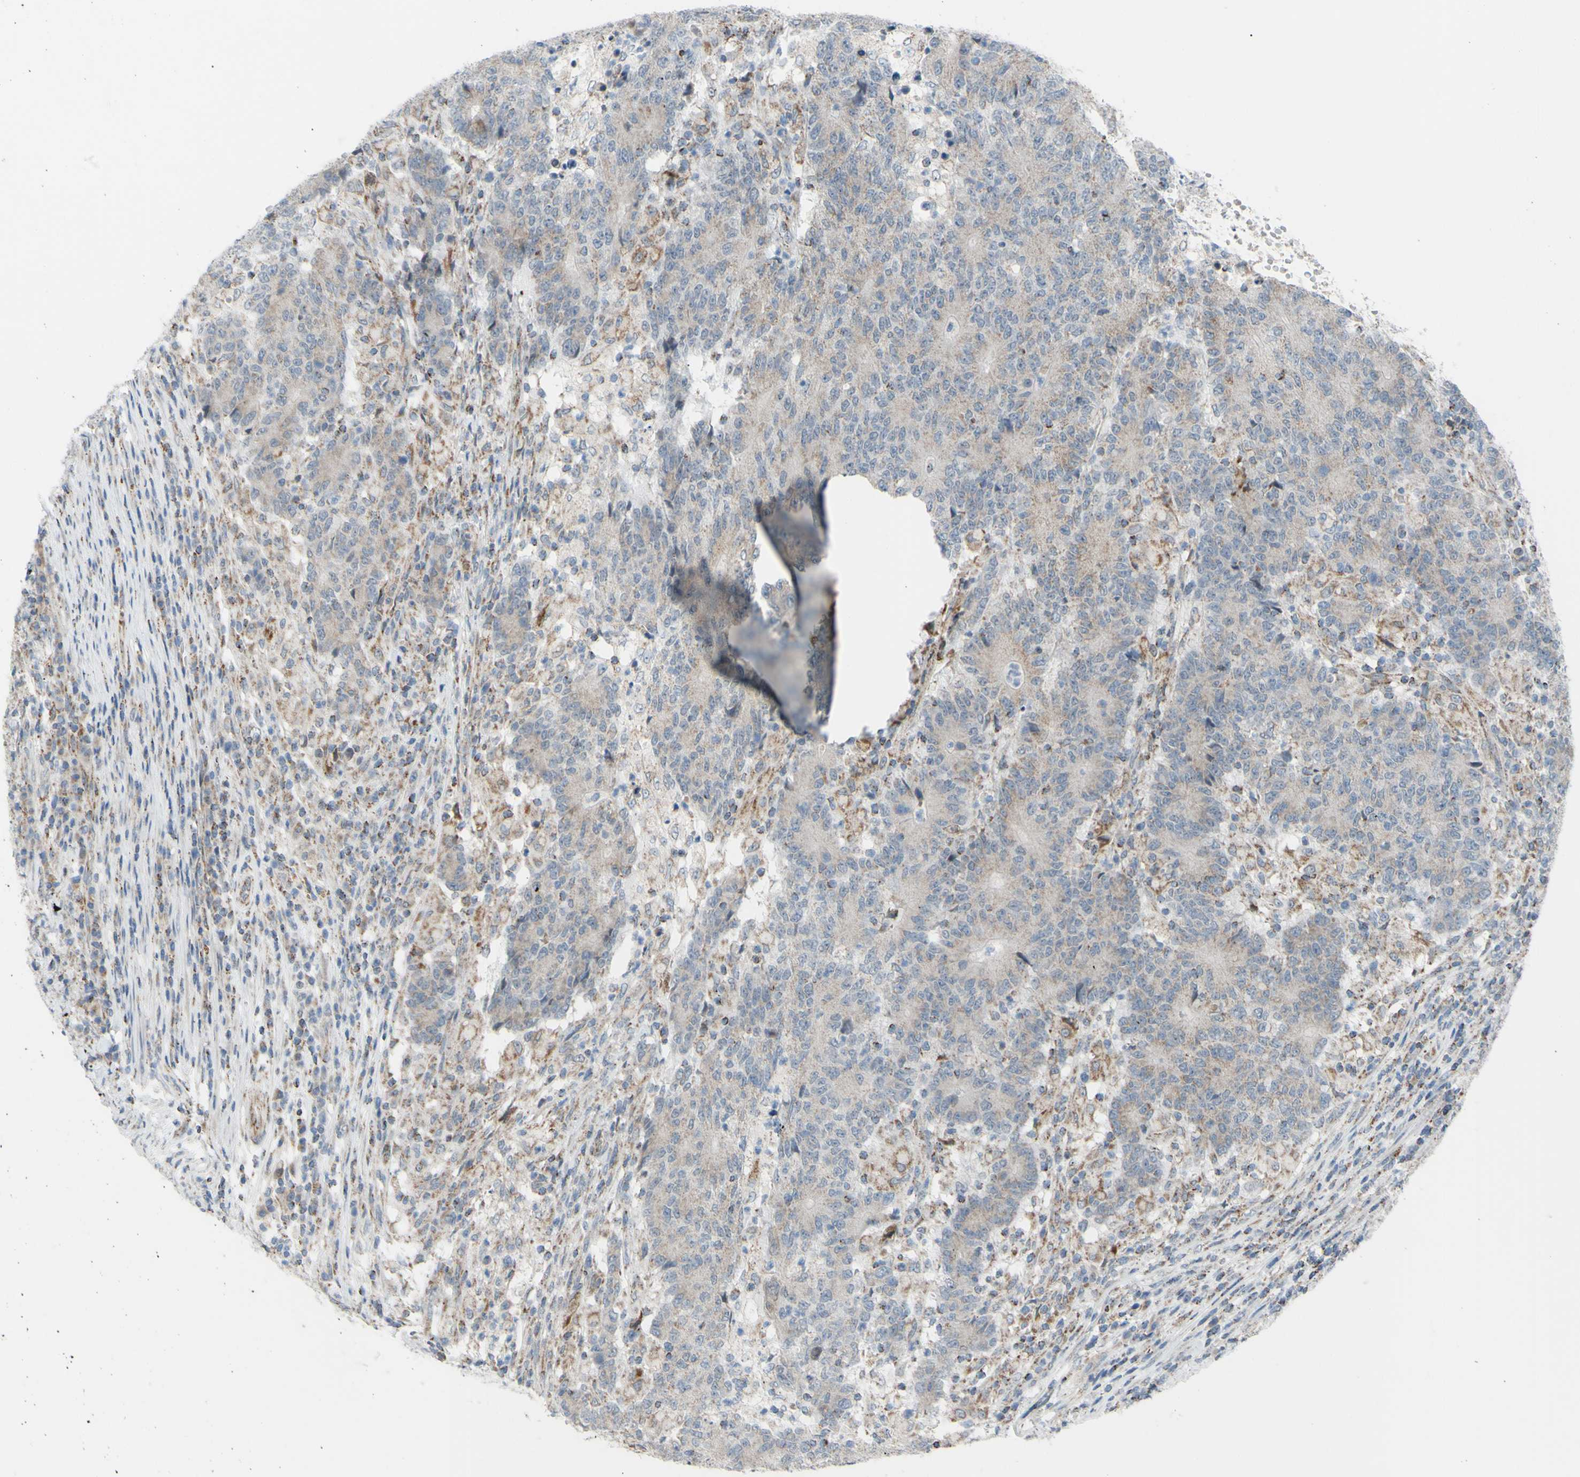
{"staining": {"intensity": "weak", "quantity": "25%-75%", "location": "cytoplasmic/membranous"}, "tissue": "colorectal cancer", "cell_type": "Tumor cells", "image_type": "cancer", "snomed": [{"axis": "morphology", "description": "Normal tissue, NOS"}, {"axis": "morphology", "description": "Adenocarcinoma, NOS"}, {"axis": "topography", "description": "Colon"}], "caption": "About 25%-75% of tumor cells in adenocarcinoma (colorectal) display weak cytoplasmic/membranous protein expression as visualized by brown immunohistochemical staining.", "gene": "GLT8D1", "patient": {"sex": "female", "age": 75}}